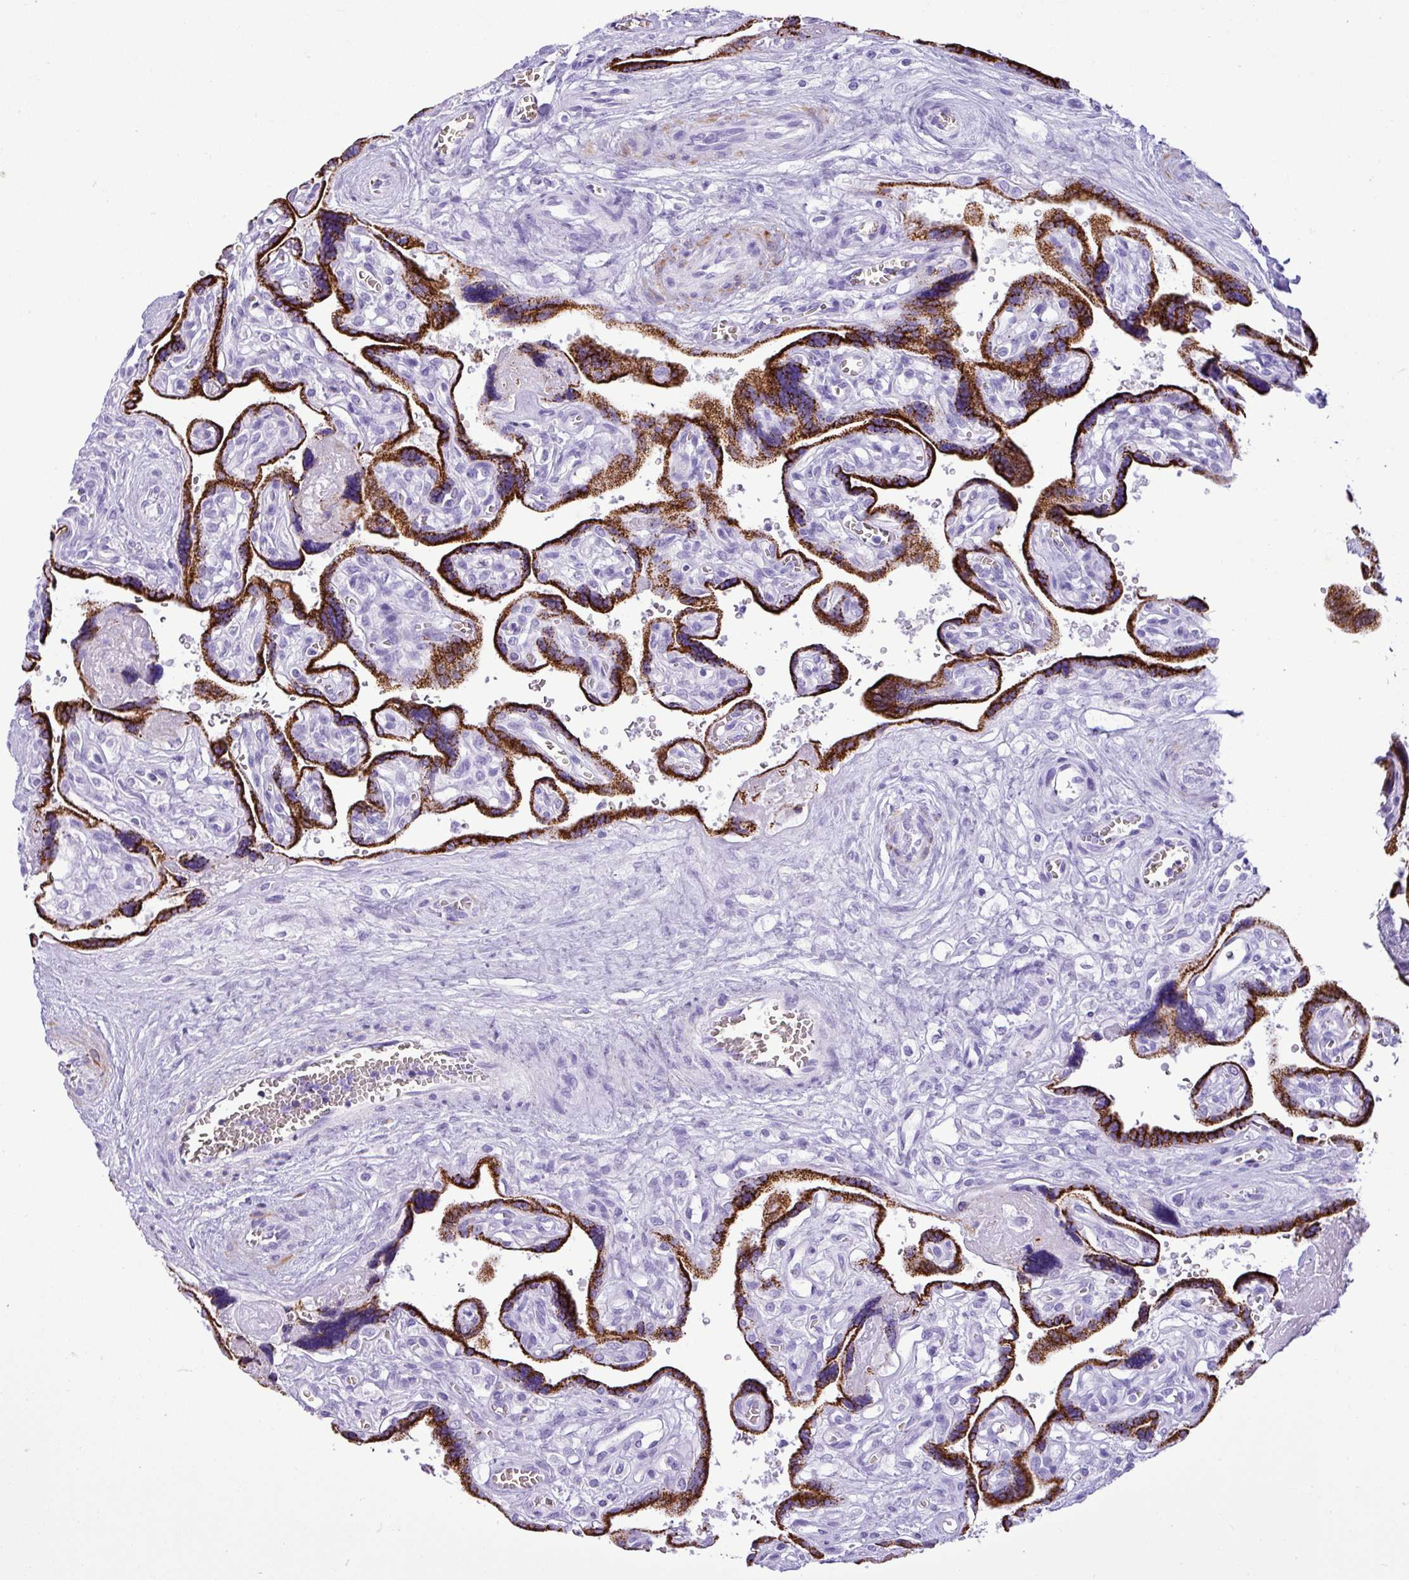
{"staining": {"intensity": "moderate", "quantity": "25%-75%", "location": "cytoplasmic/membranous"}, "tissue": "placenta", "cell_type": "Decidual cells", "image_type": "normal", "snomed": [{"axis": "morphology", "description": "Normal tissue, NOS"}, {"axis": "topography", "description": "Placenta"}], "caption": "Protein expression analysis of unremarkable human placenta reveals moderate cytoplasmic/membranous positivity in about 25%-75% of decidual cells.", "gene": "ZSCAN5A", "patient": {"sex": "female", "age": 39}}